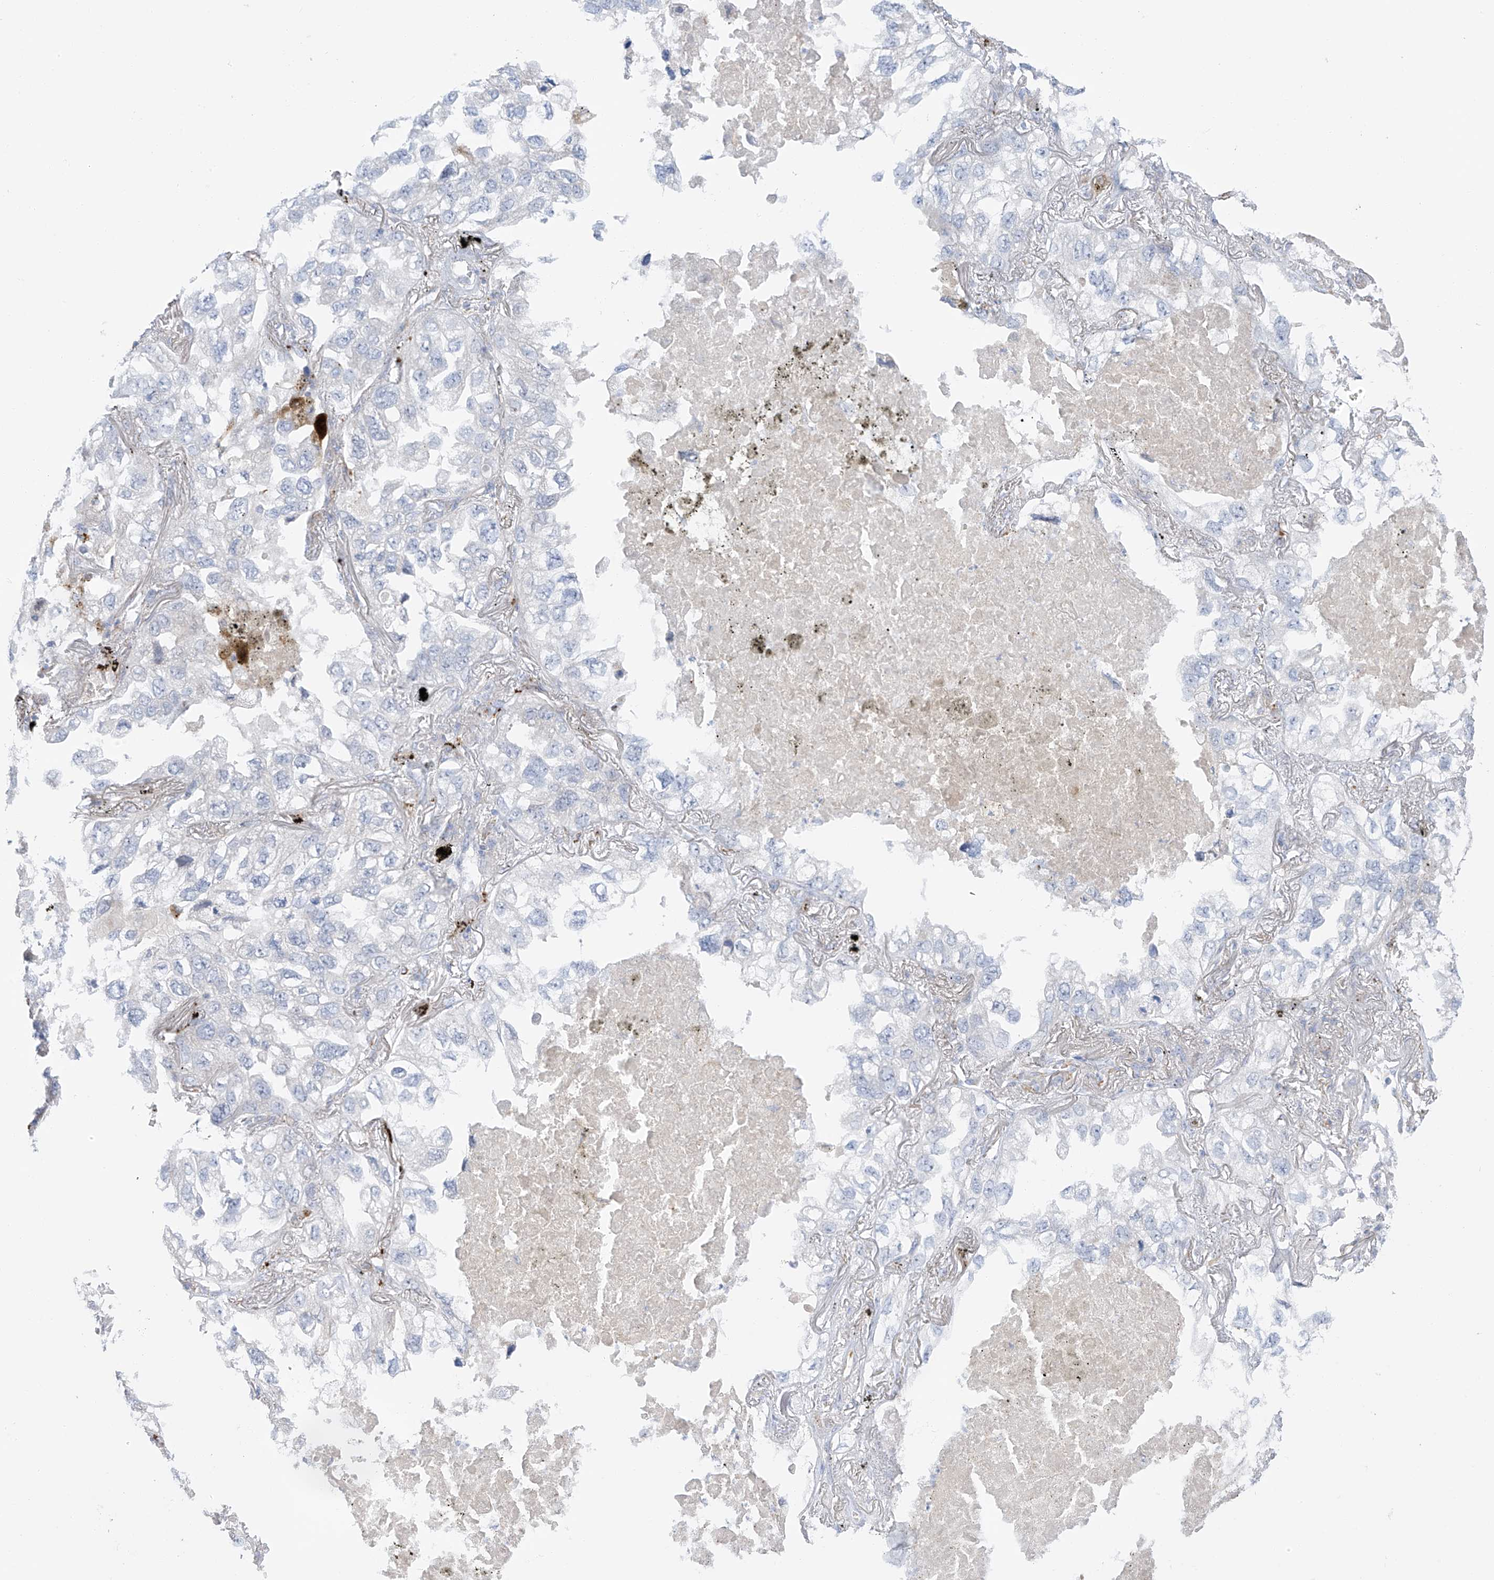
{"staining": {"intensity": "negative", "quantity": "none", "location": "none"}, "tissue": "lung cancer", "cell_type": "Tumor cells", "image_type": "cancer", "snomed": [{"axis": "morphology", "description": "Adenocarcinoma, NOS"}, {"axis": "topography", "description": "Lung"}], "caption": "Immunohistochemistry of human adenocarcinoma (lung) displays no positivity in tumor cells.", "gene": "TAL2", "patient": {"sex": "male", "age": 65}}